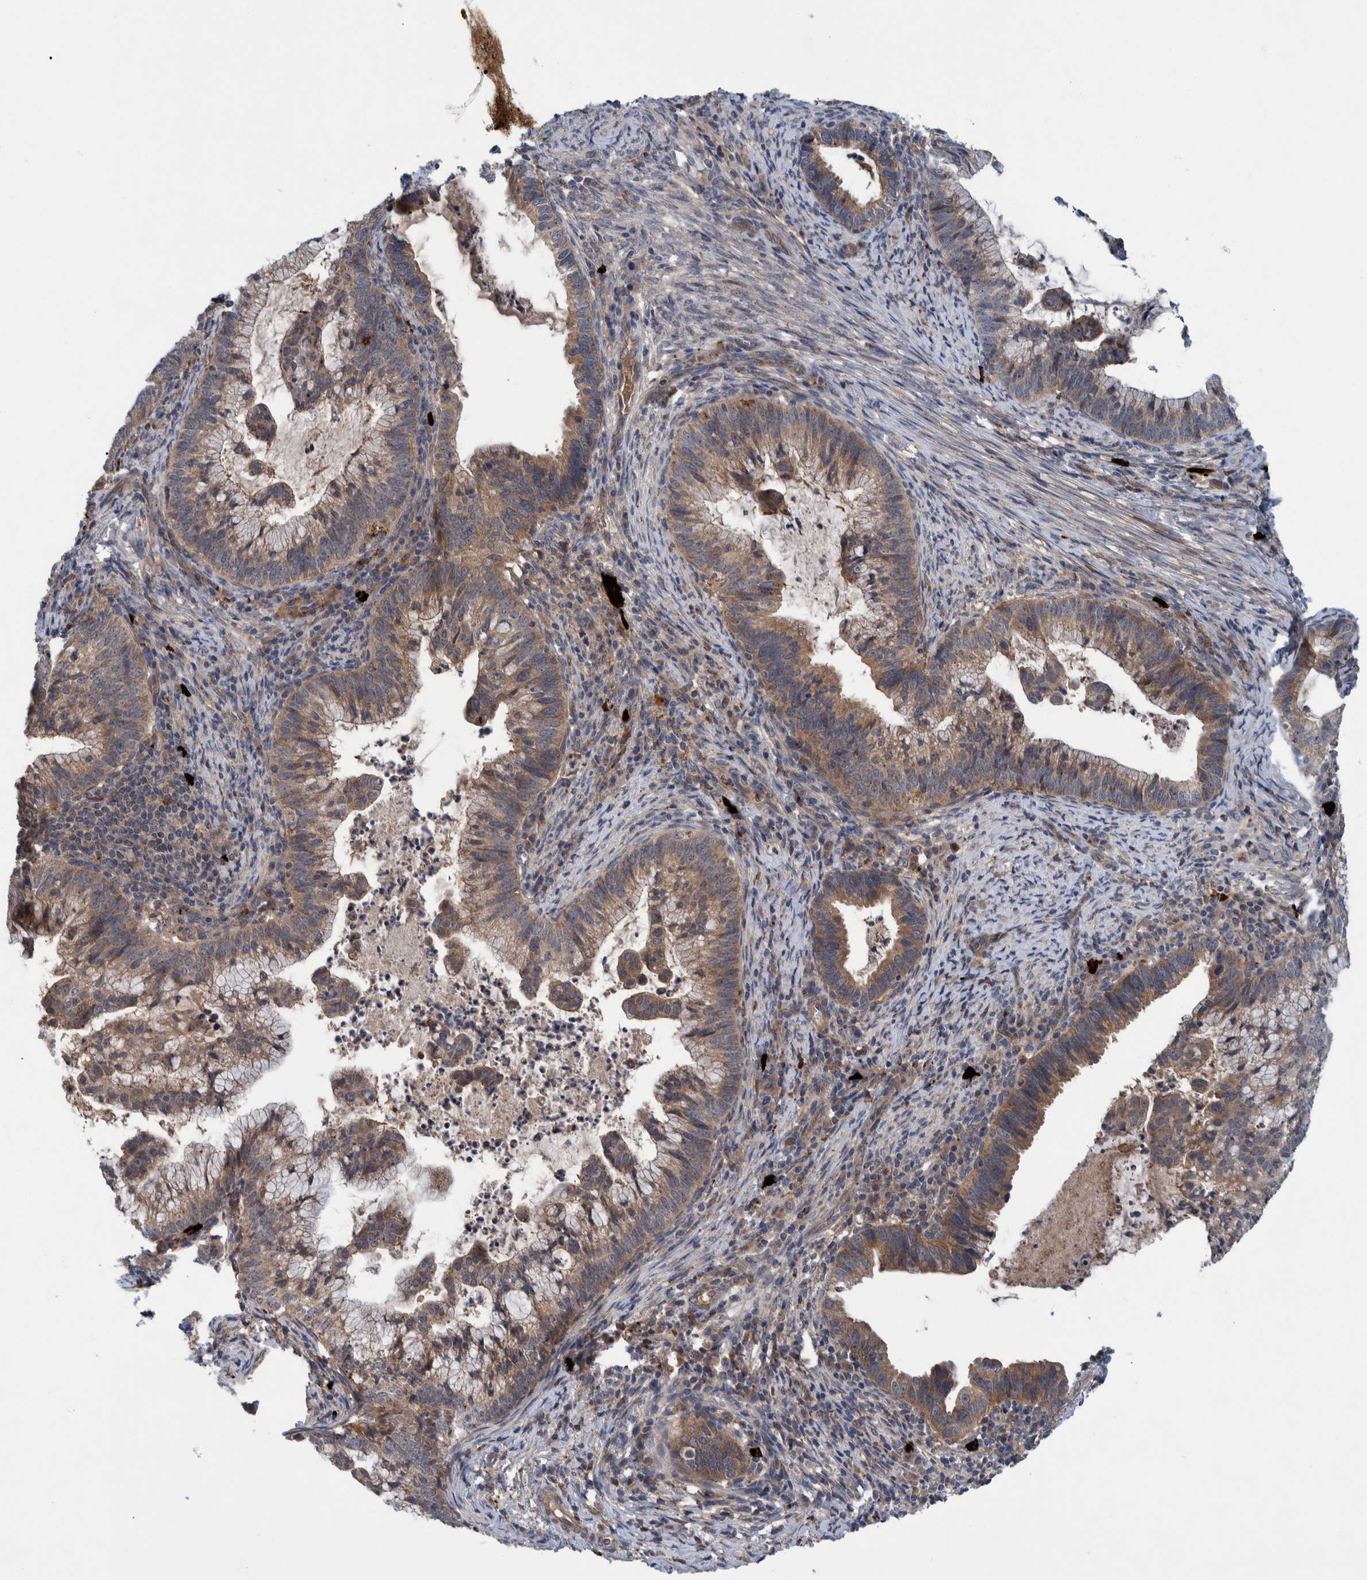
{"staining": {"intensity": "moderate", "quantity": ">75%", "location": "cytoplasmic/membranous"}, "tissue": "cervical cancer", "cell_type": "Tumor cells", "image_type": "cancer", "snomed": [{"axis": "morphology", "description": "Adenocarcinoma, NOS"}, {"axis": "topography", "description": "Cervix"}], "caption": "Cervical cancer tissue shows moderate cytoplasmic/membranous expression in approximately >75% of tumor cells", "gene": "ITIH3", "patient": {"sex": "female", "age": 36}}